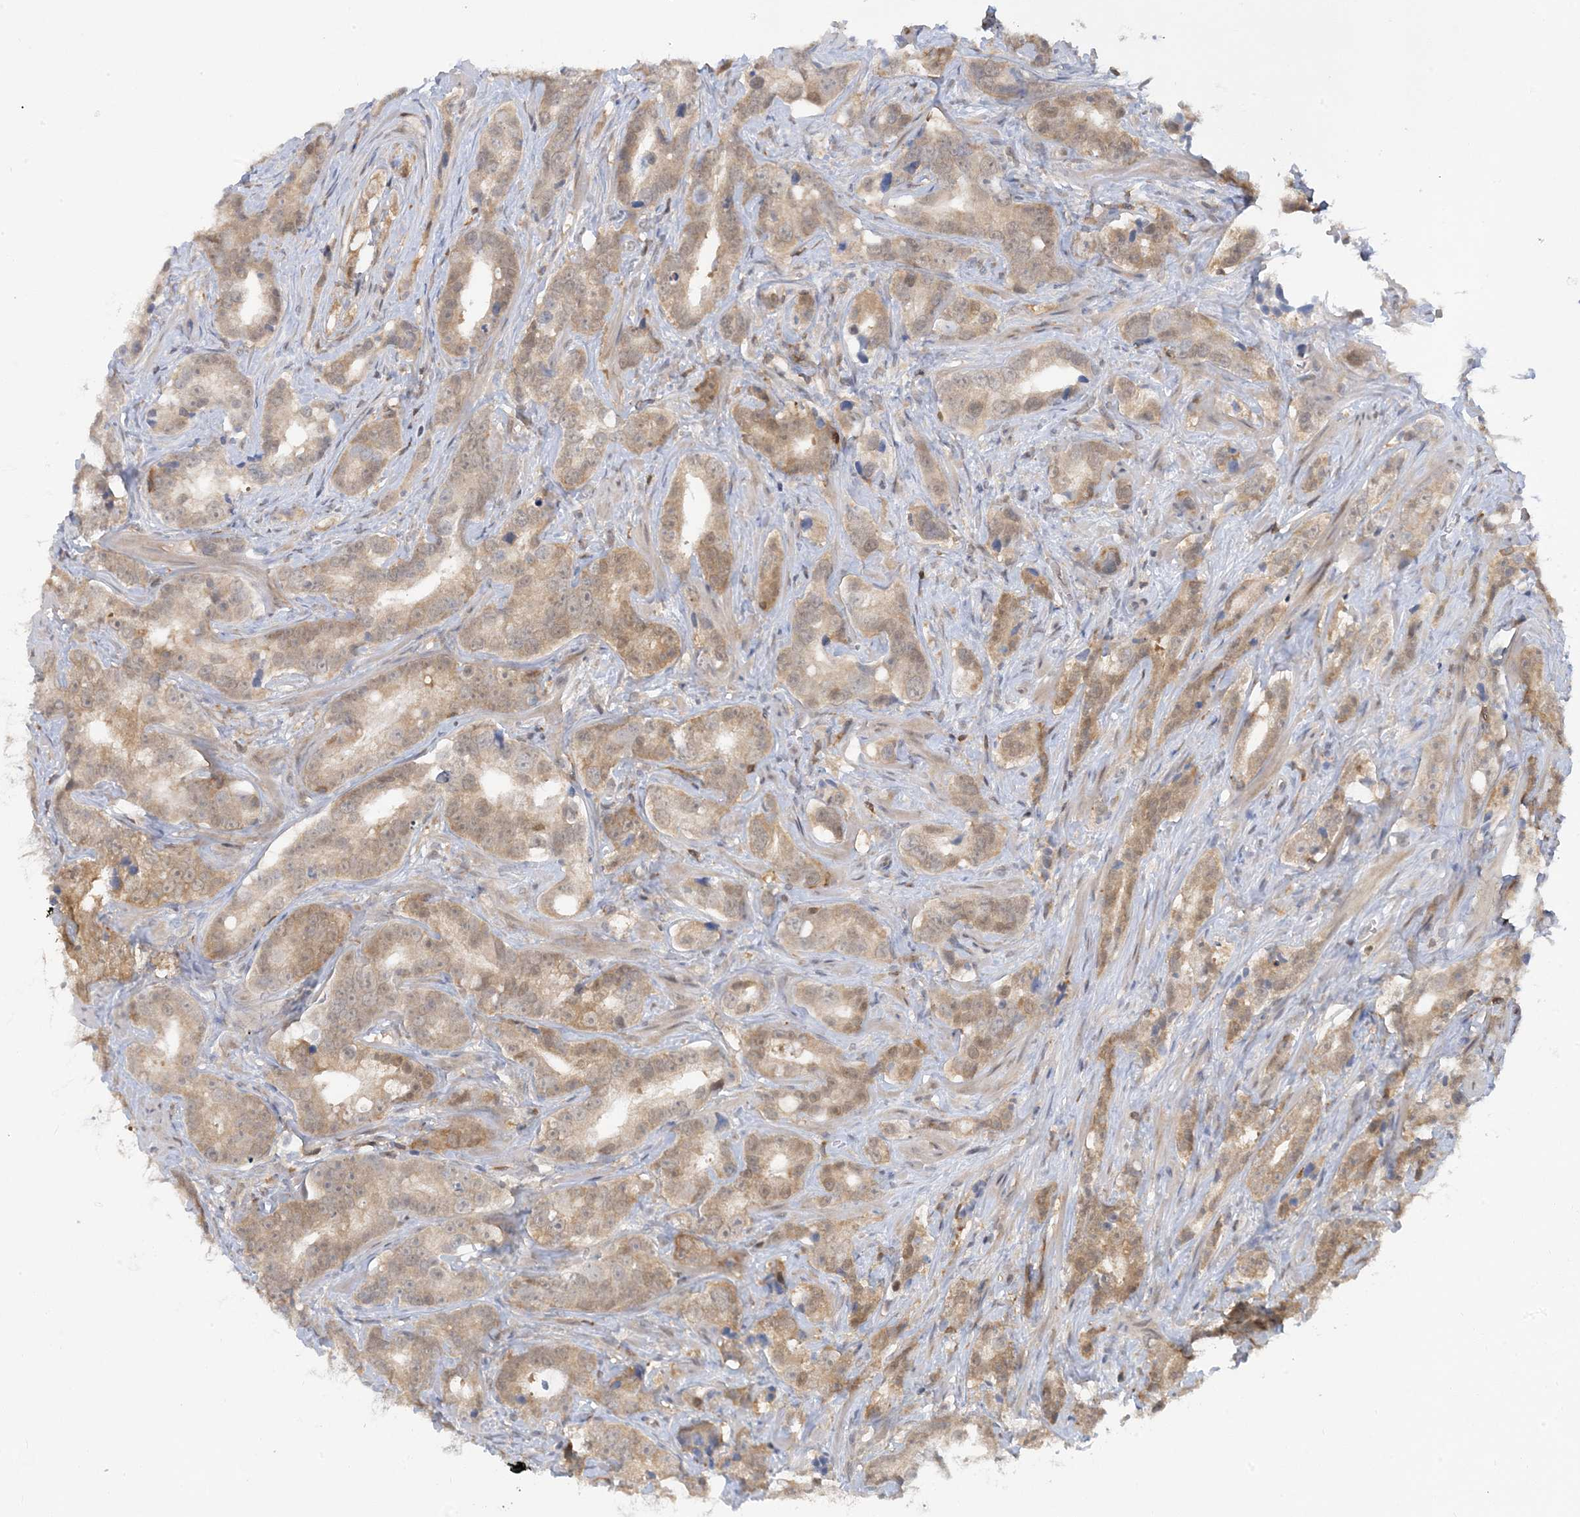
{"staining": {"intensity": "moderate", "quantity": ">75%", "location": "cytoplasmic/membranous"}, "tissue": "prostate cancer", "cell_type": "Tumor cells", "image_type": "cancer", "snomed": [{"axis": "morphology", "description": "Adenocarcinoma, High grade"}, {"axis": "topography", "description": "Prostate"}], "caption": "Moderate cytoplasmic/membranous protein expression is present in about >75% of tumor cells in adenocarcinoma (high-grade) (prostate).", "gene": "OGA", "patient": {"sex": "male", "age": 62}}